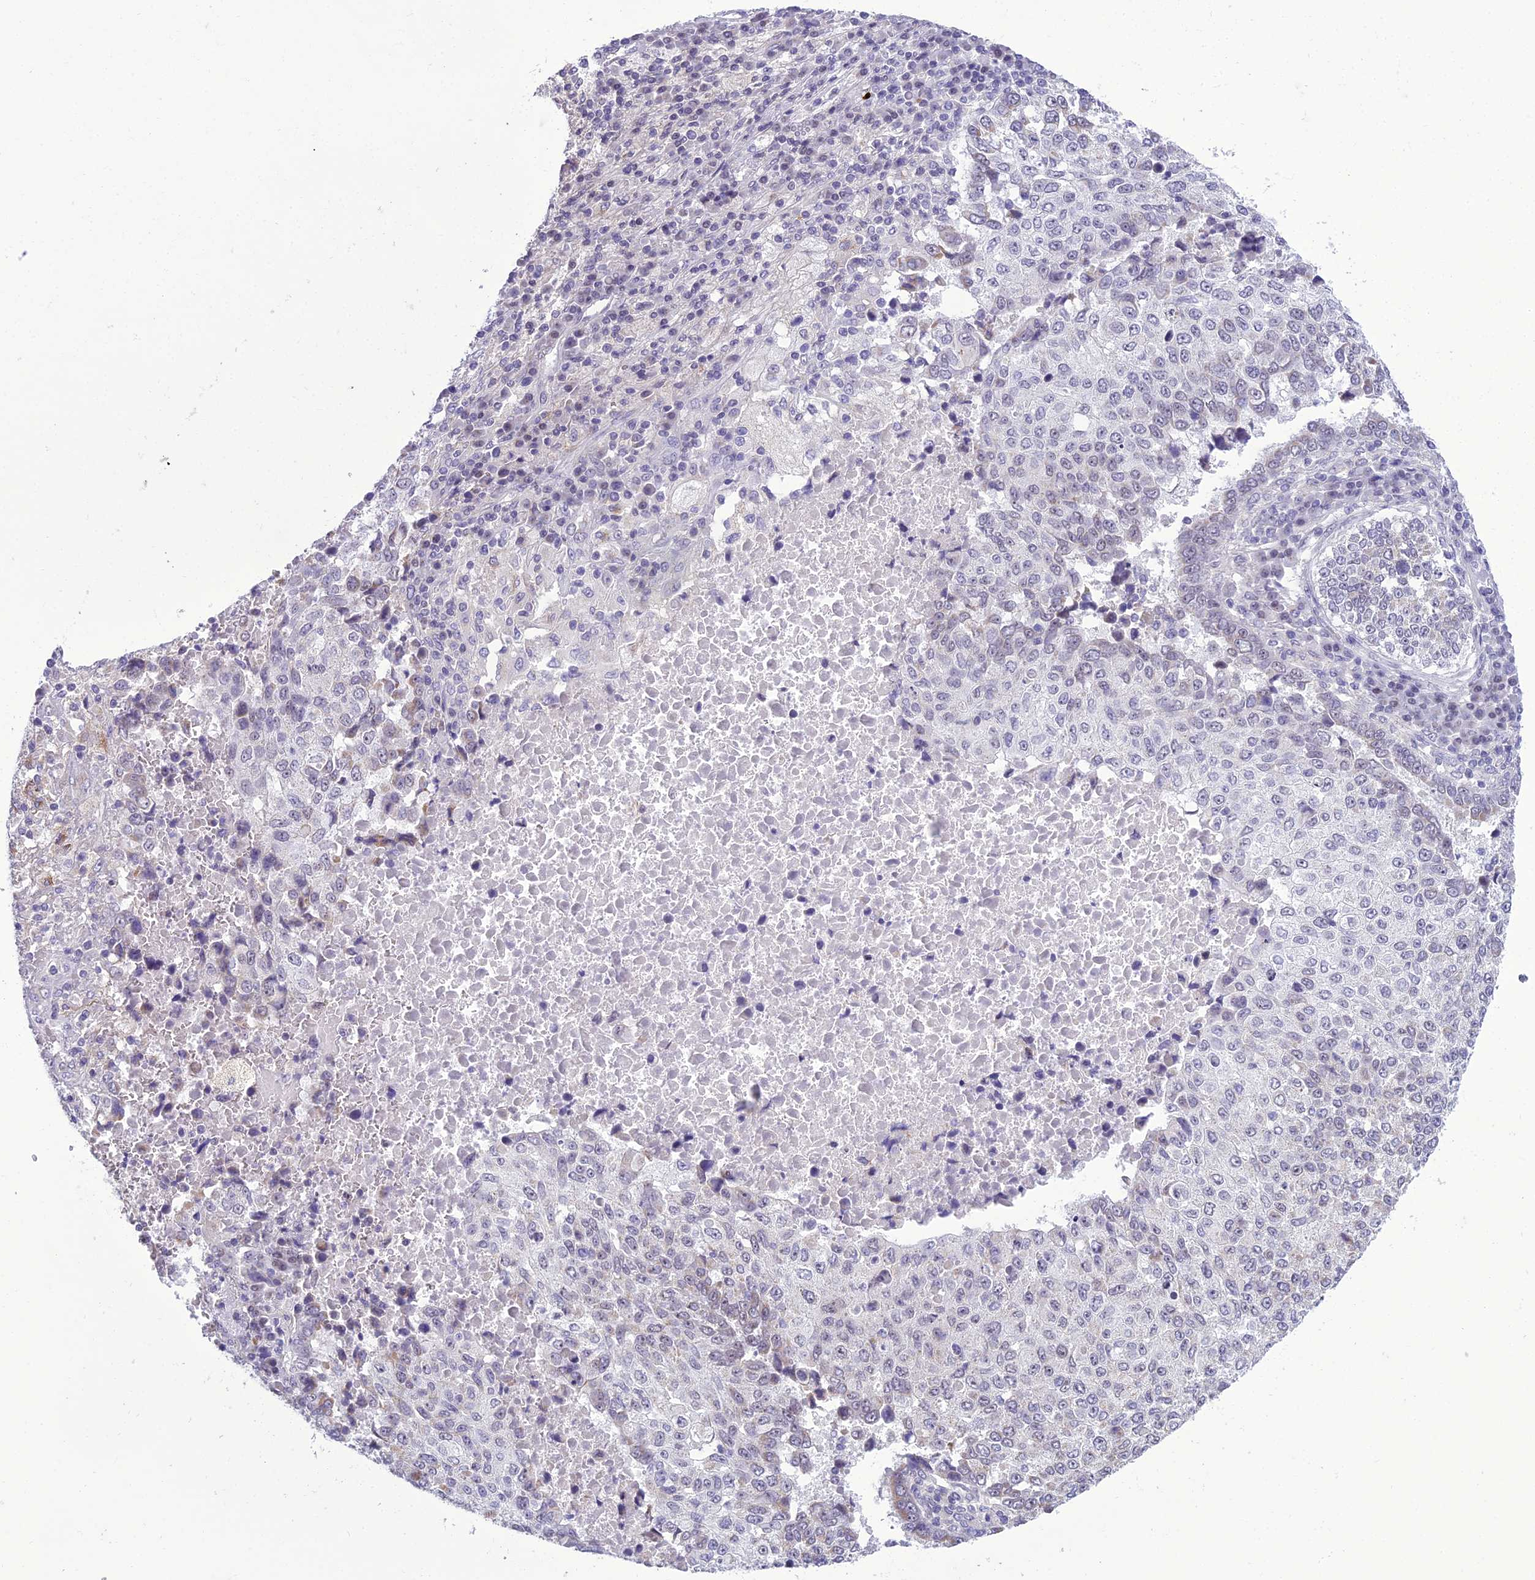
{"staining": {"intensity": "negative", "quantity": "none", "location": "none"}, "tissue": "lung cancer", "cell_type": "Tumor cells", "image_type": "cancer", "snomed": [{"axis": "morphology", "description": "Squamous cell carcinoma, NOS"}, {"axis": "topography", "description": "Lung"}], "caption": "Immunohistochemistry (IHC) image of lung squamous cell carcinoma stained for a protein (brown), which reveals no staining in tumor cells.", "gene": "B9D2", "patient": {"sex": "male", "age": 73}}